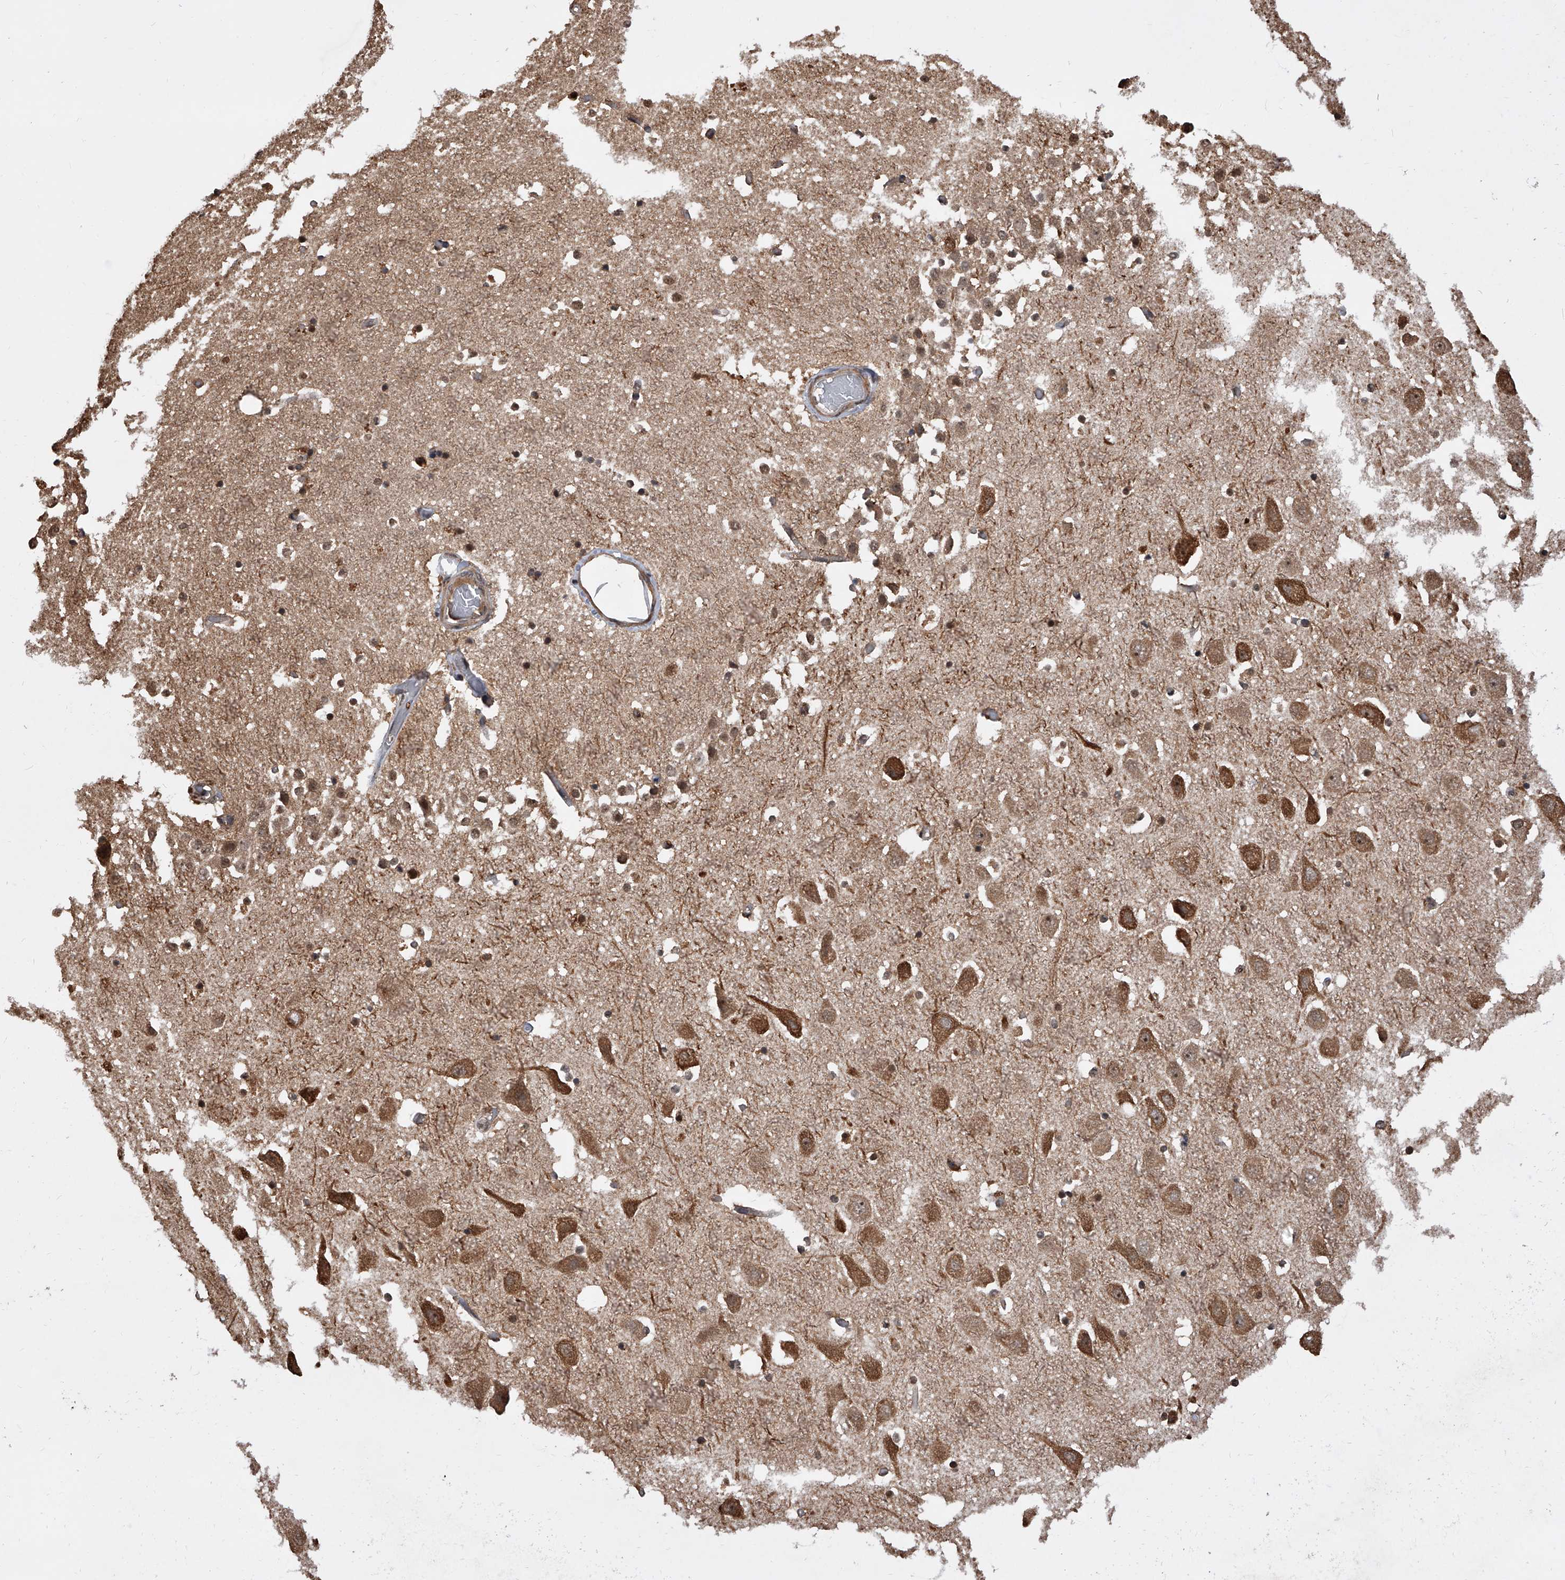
{"staining": {"intensity": "strong", "quantity": "25%-75%", "location": "cytoplasmic/membranous,nuclear"}, "tissue": "hippocampus", "cell_type": "Glial cells", "image_type": "normal", "snomed": [{"axis": "morphology", "description": "Normal tissue, NOS"}, {"axis": "topography", "description": "Hippocampus"}], "caption": "IHC photomicrograph of benign hippocampus: human hippocampus stained using immunohistochemistry (IHC) displays high levels of strong protein expression localized specifically in the cytoplasmic/membranous,nuclear of glial cells, appearing as a cytoplasmic/membranous,nuclear brown color.", "gene": "GMDS", "patient": {"sex": "female", "age": 52}}